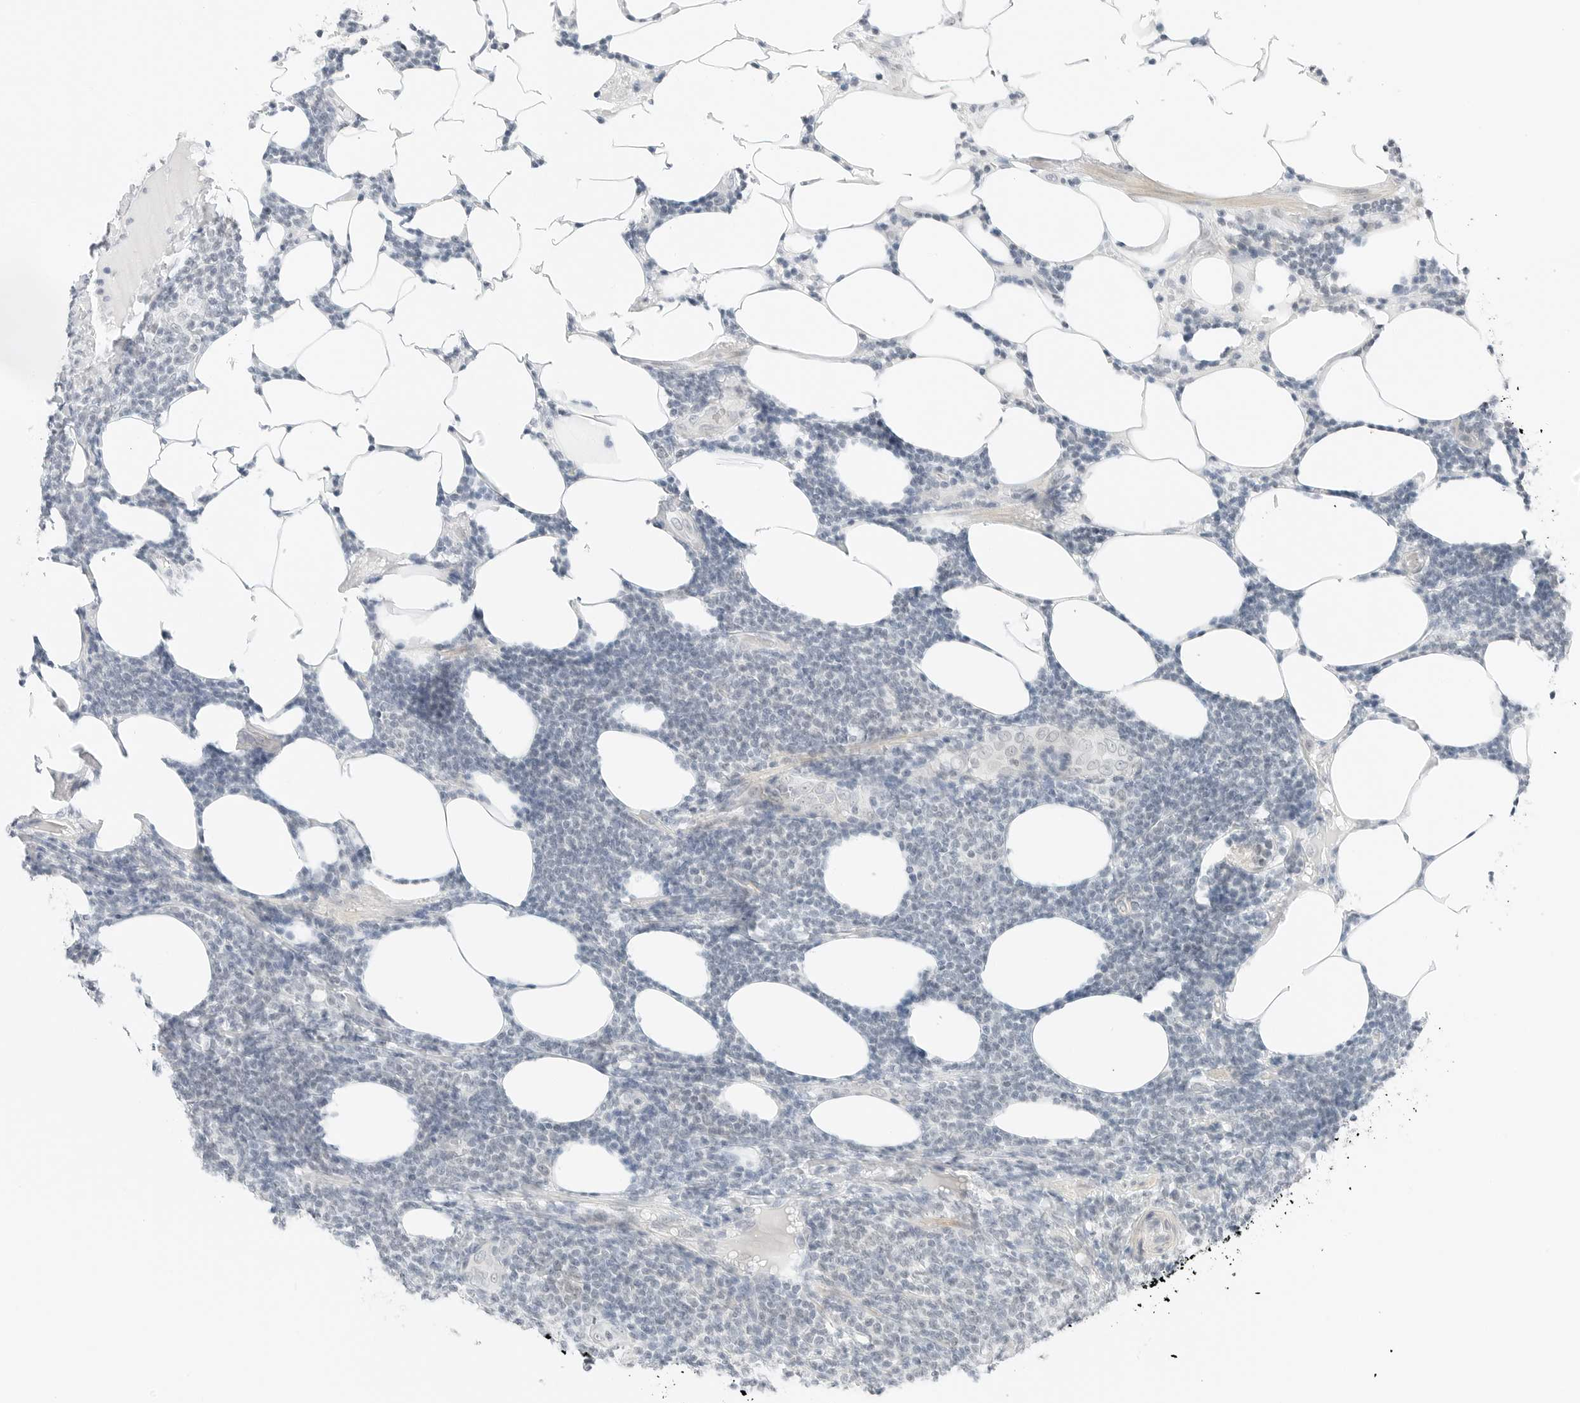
{"staining": {"intensity": "negative", "quantity": "none", "location": "none"}, "tissue": "lymphoma", "cell_type": "Tumor cells", "image_type": "cancer", "snomed": [{"axis": "morphology", "description": "Malignant lymphoma, non-Hodgkin's type, Low grade"}, {"axis": "topography", "description": "Lymph node"}], "caption": "The immunohistochemistry image has no significant positivity in tumor cells of lymphoma tissue. (DAB (3,3'-diaminobenzidine) immunohistochemistry (IHC), high magnification).", "gene": "CCSAP", "patient": {"sex": "male", "age": 66}}